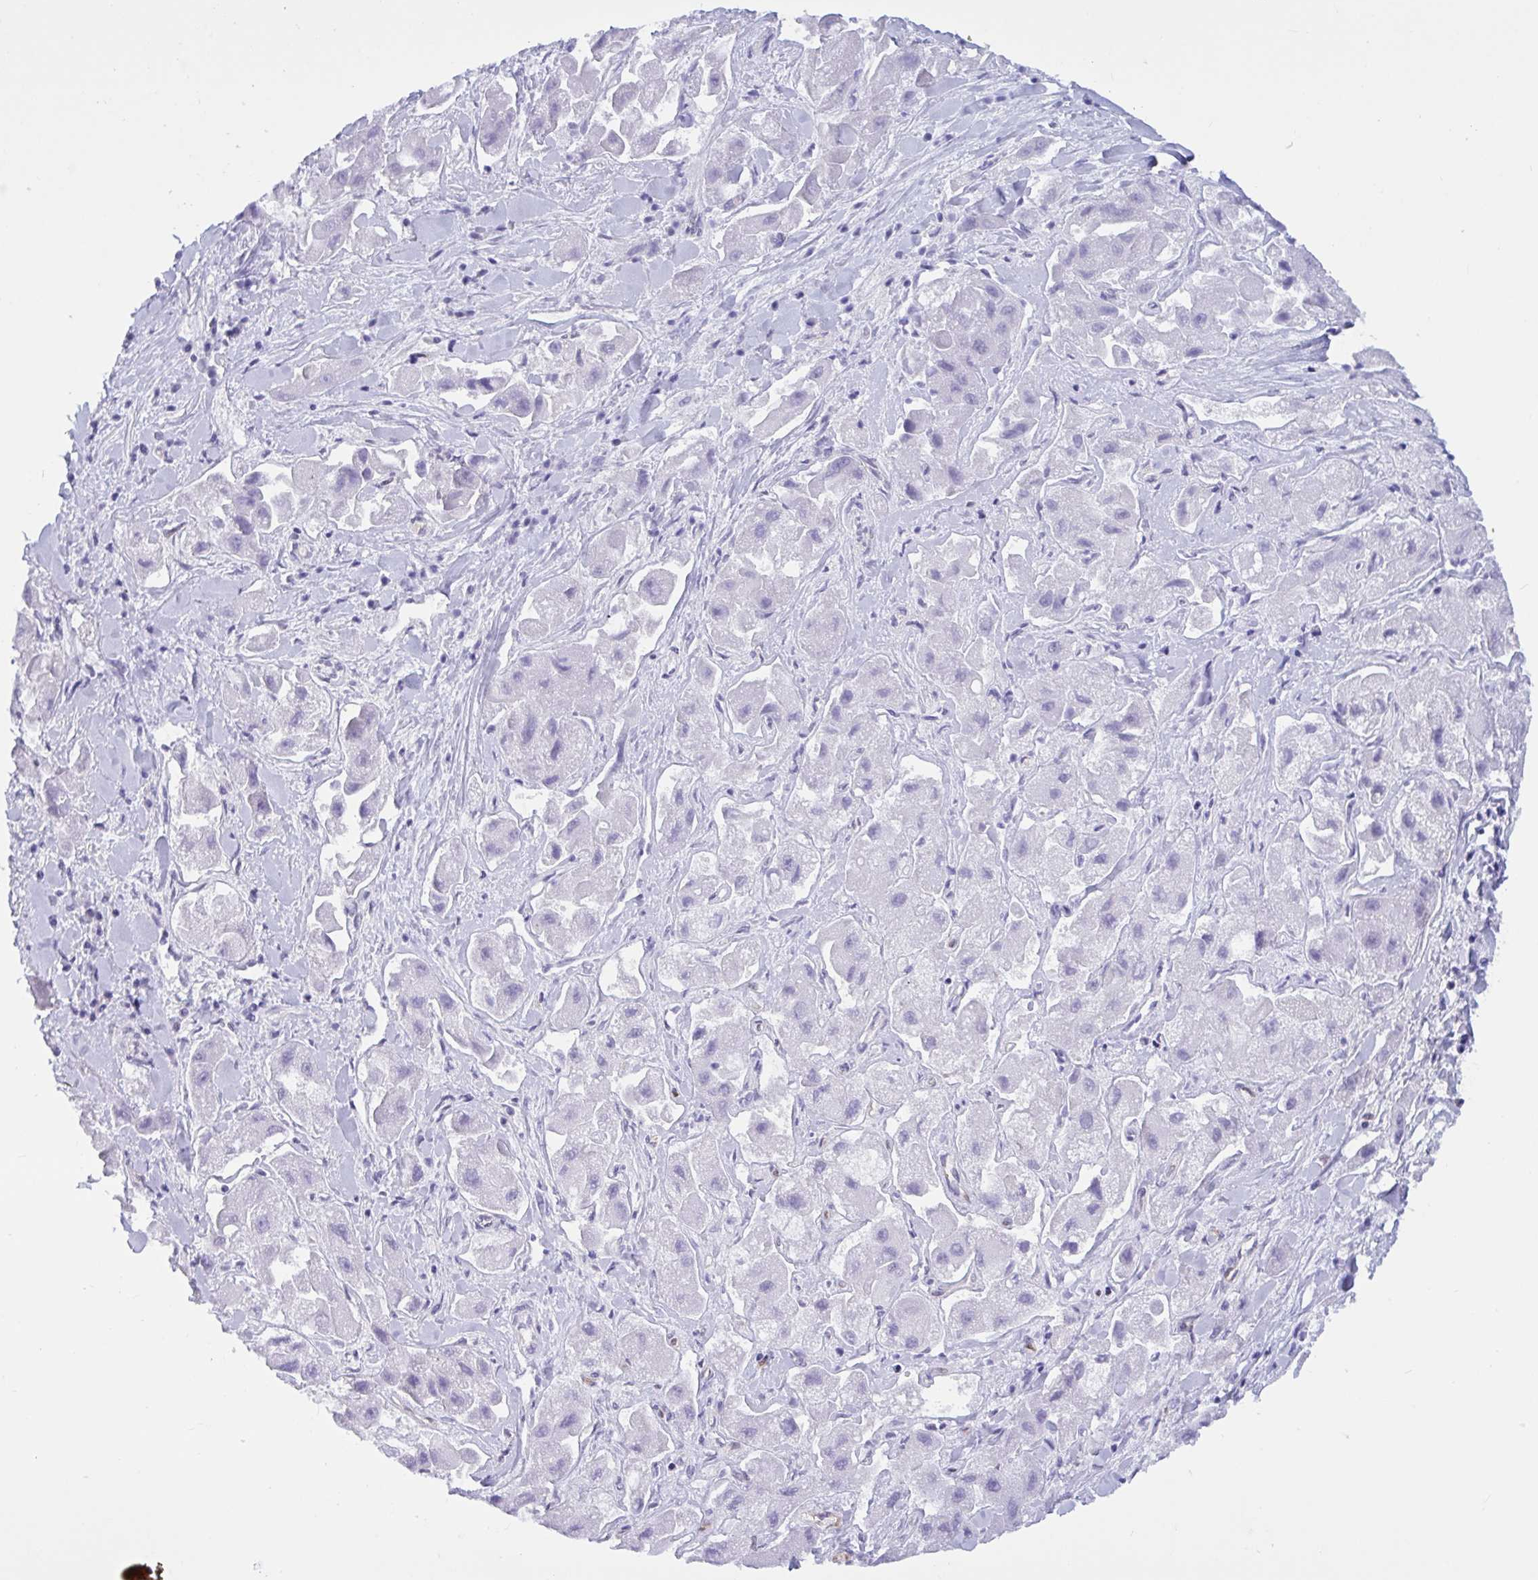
{"staining": {"intensity": "negative", "quantity": "none", "location": "none"}, "tissue": "liver cancer", "cell_type": "Tumor cells", "image_type": "cancer", "snomed": [{"axis": "morphology", "description": "Carcinoma, Hepatocellular, NOS"}, {"axis": "topography", "description": "Liver"}], "caption": "This is a photomicrograph of immunohistochemistry staining of hepatocellular carcinoma (liver), which shows no expression in tumor cells.", "gene": "EML1", "patient": {"sex": "male", "age": 24}}